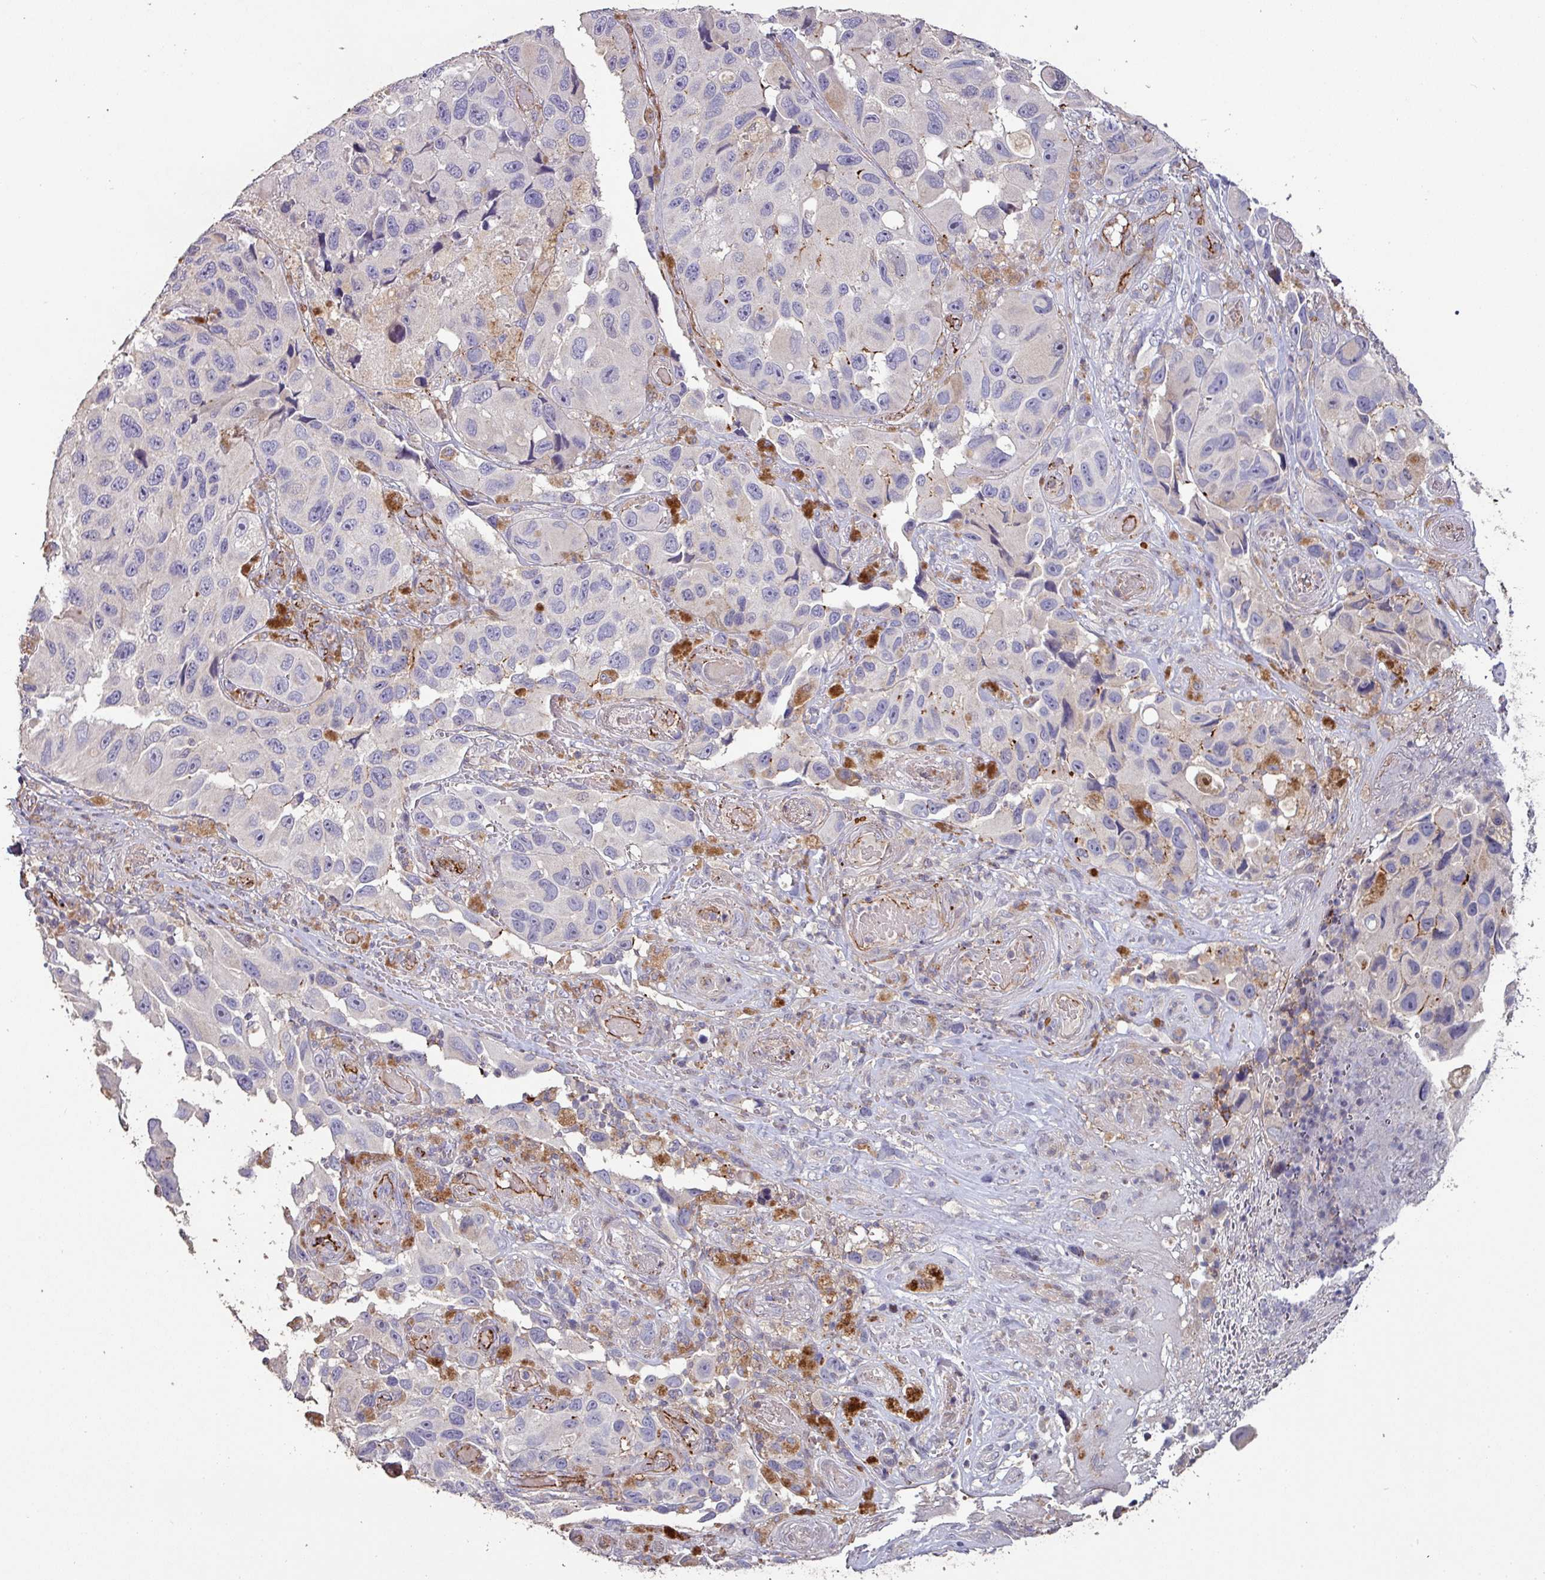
{"staining": {"intensity": "negative", "quantity": "none", "location": "none"}, "tissue": "melanoma", "cell_type": "Tumor cells", "image_type": "cancer", "snomed": [{"axis": "morphology", "description": "Malignant melanoma, NOS"}, {"axis": "topography", "description": "Skin"}], "caption": "The image exhibits no staining of tumor cells in malignant melanoma. (Brightfield microscopy of DAB immunohistochemistry at high magnification).", "gene": "RPL23A", "patient": {"sex": "female", "age": 73}}